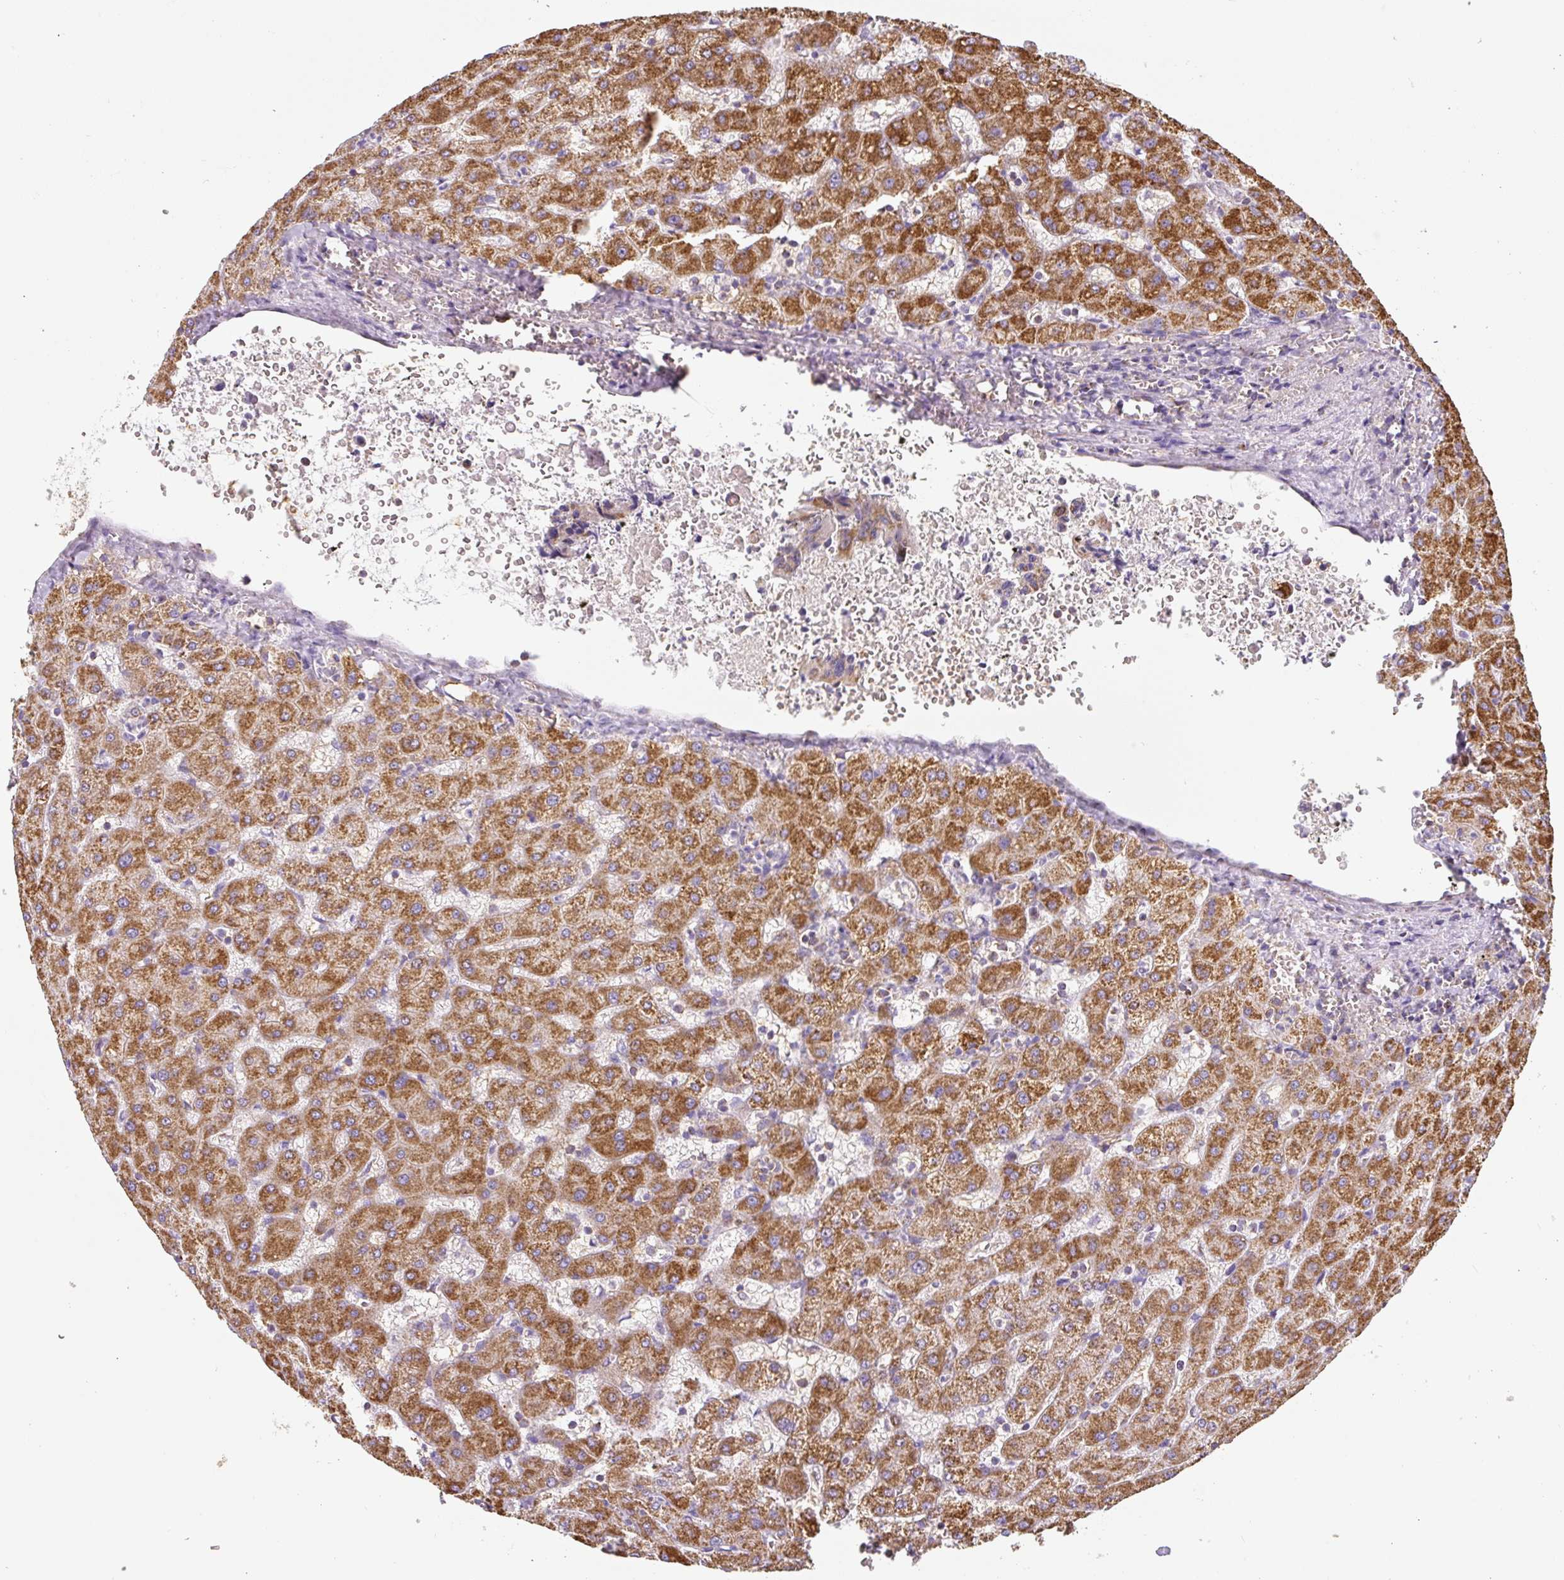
{"staining": {"intensity": "moderate", "quantity": ">75%", "location": "cytoplasmic/membranous"}, "tissue": "liver", "cell_type": "Cholangiocytes", "image_type": "normal", "snomed": [{"axis": "morphology", "description": "Normal tissue, NOS"}, {"axis": "topography", "description": "Liver"}], "caption": "Unremarkable liver was stained to show a protein in brown. There is medium levels of moderate cytoplasmic/membranous staining in about >75% of cholangiocytes.", "gene": "MT", "patient": {"sex": "female", "age": 63}}